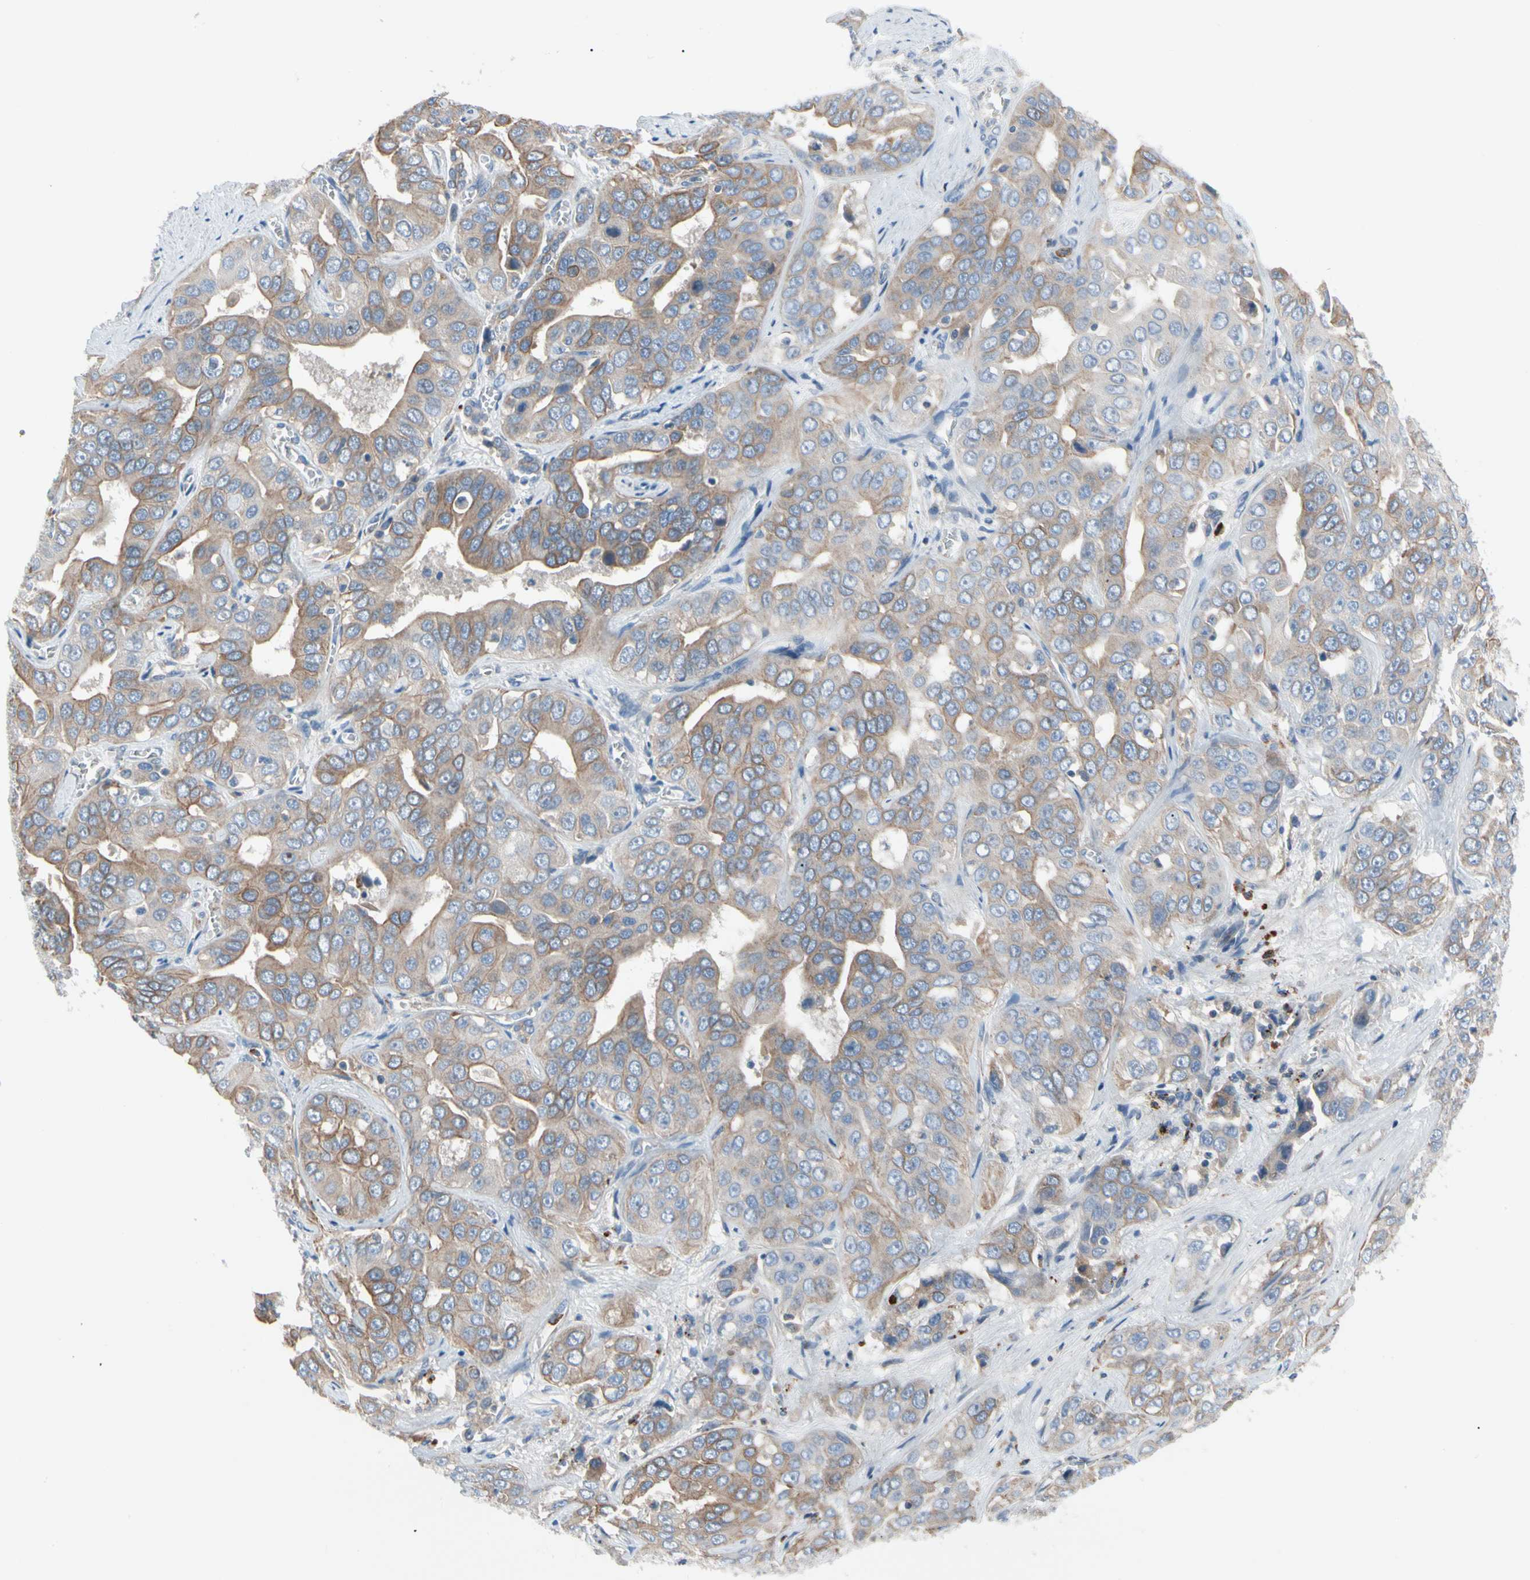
{"staining": {"intensity": "weak", "quantity": ">75%", "location": "cytoplasmic/membranous"}, "tissue": "liver cancer", "cell_type": "Tumor cells", "image_type": "cancer", "snomed": [{"axis": "morphology", "description": "Cholangiocarcinoma"}, {"axis": "topography", "description": "Liver"}], "caption": "DAB (3,3'-diaminobenzidine) immunohistochemical staining of human cholangiocarcinoma (liver) displays weak cytoplasmic/membranous protein staining in about >75% of tumor cells. The staining was performed using DAB, with brown indicating positive protein expression. Nuclei are stained blue with hematoxylin.", "gene": "HJURP", "patient": {"sex": "female", "age": 52}}